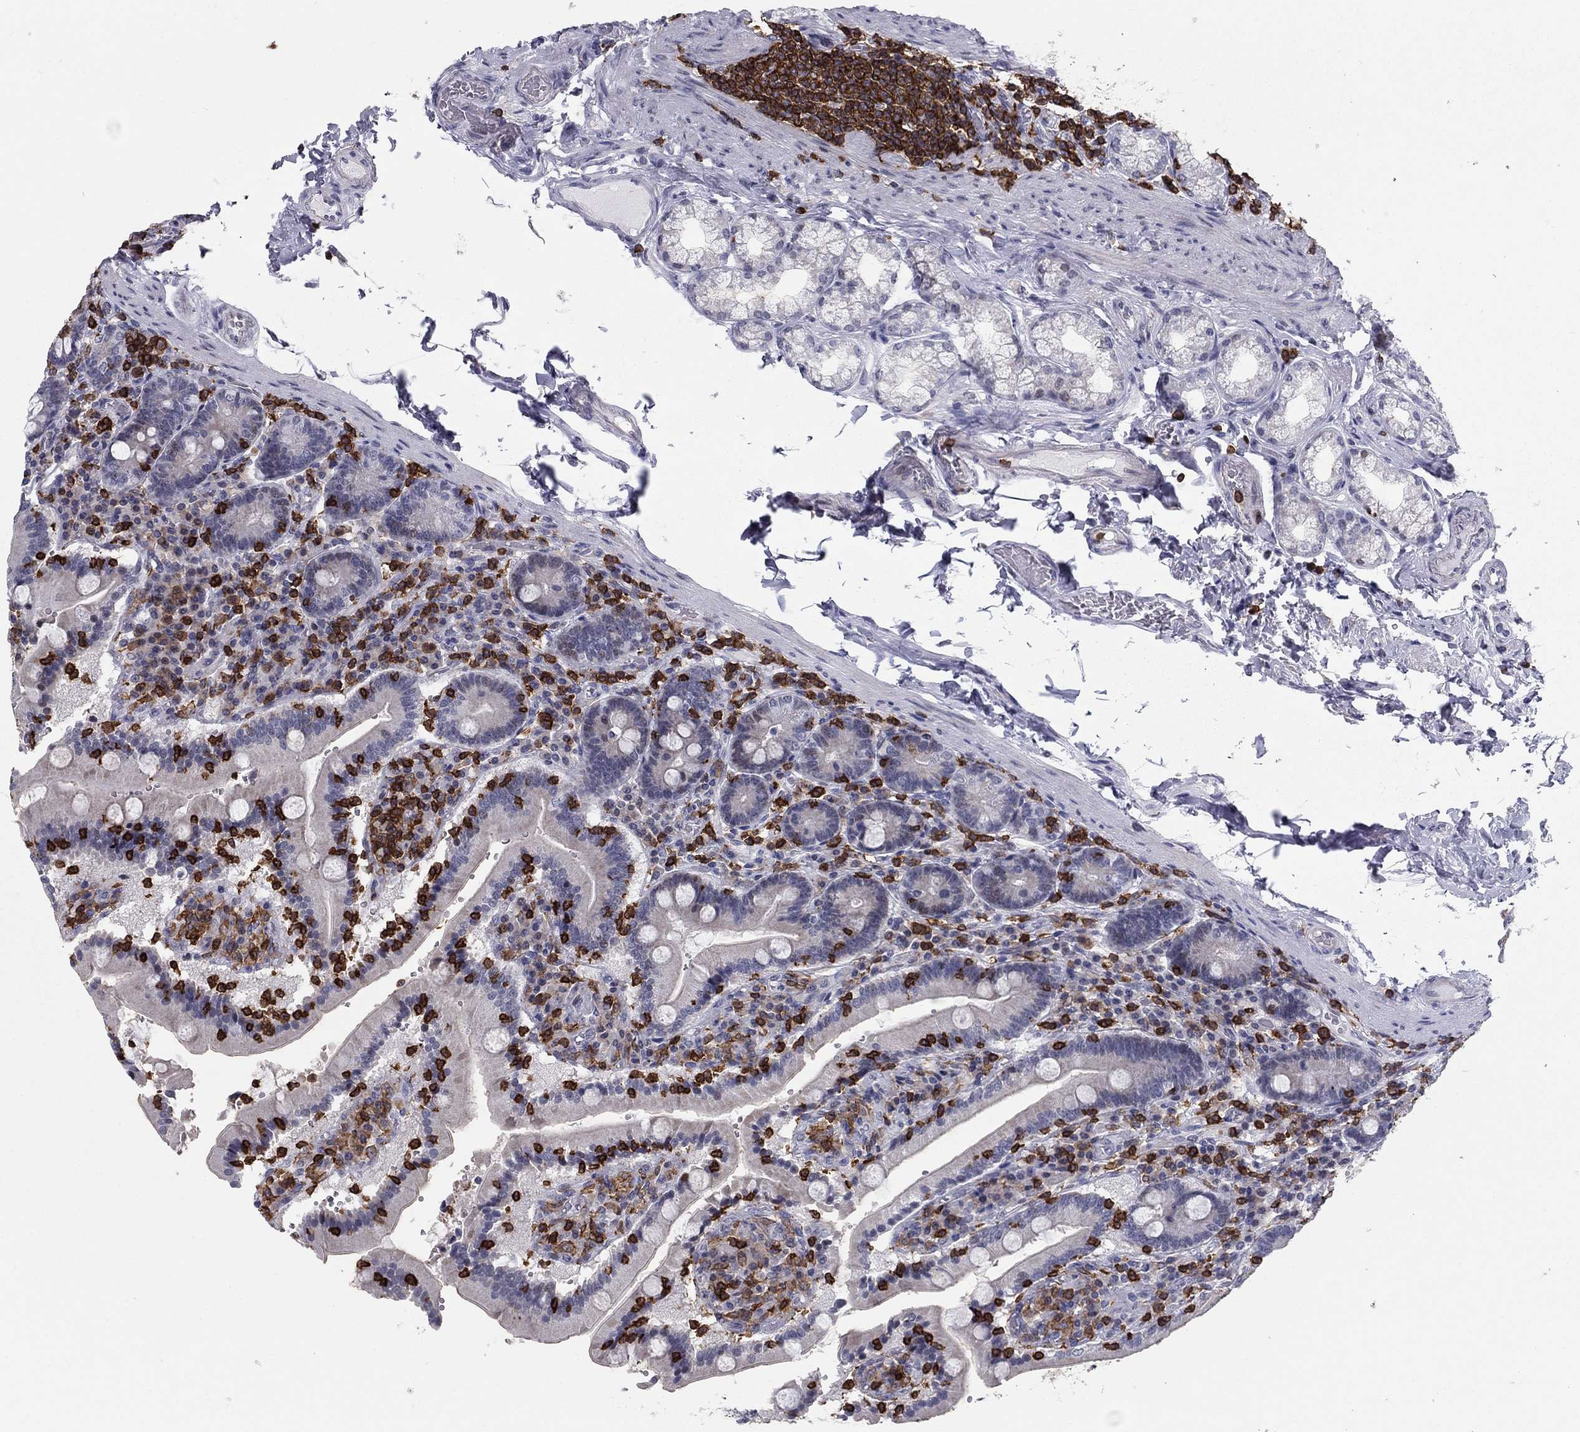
{"staining": {"intensity": "negative", "quantity": "none", "location": "none"}, "tissue": "duodenum", "cell_type": "Glandular cells", "image_type": "normal", "snomed": [{"axis": "morphology", "description": "Normal tissue, NOS"}, {"axis": "topography", "description": "Duodenum"}], "caption": "A high-resolution image shows immunohistochemistry staining of unremarkable duodenum, which reveals no significant positivity in glandular cells. The staining is performed using DAB (3,3'-diaminobenzidine) brown chromogen with nuclei counter-stained in using hematoxylin.", "gene": "ARHGAP27", "patient": {"sex": "female", "age": 62}}